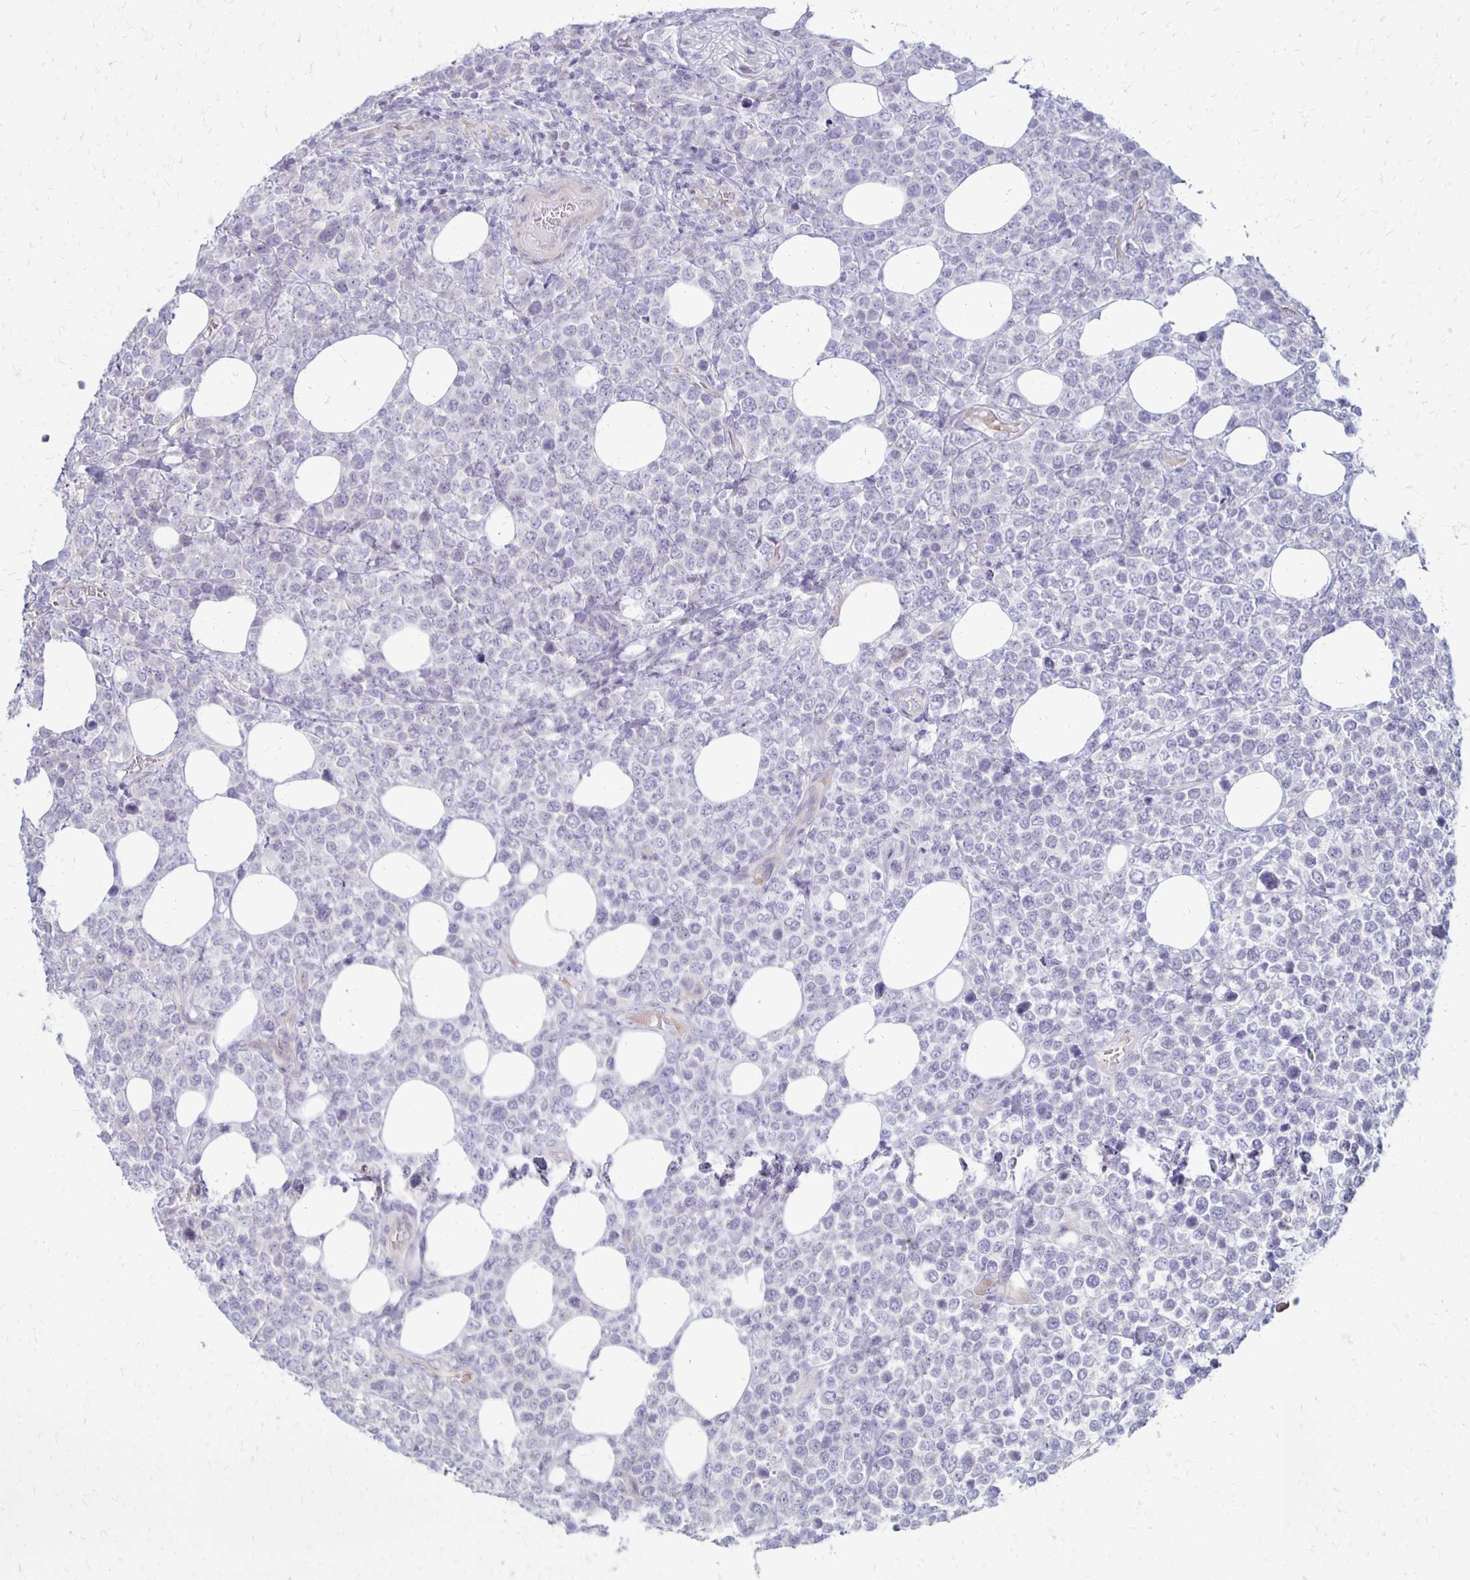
{"staining": {"intensity": "negative", "quantity": "none", "location": "none"}, "tissue": "lymphoma", "cell_type": "Tumor cells", "image_type": "cancer", "snomed": [{"axis": "morphology", "description": "Malignant lymphoma, non-Hodgkin's type, High grade"}, {"axis": "topography", "description": "Soft tissue"}], "caption": "The histopathology image reveals no significant expression in tumor cells of high-grade malignant lymphoma, non-Hodgkin's type.", "gene": "KATNBL1", "patient": {"sex": "female", "age": 56}}